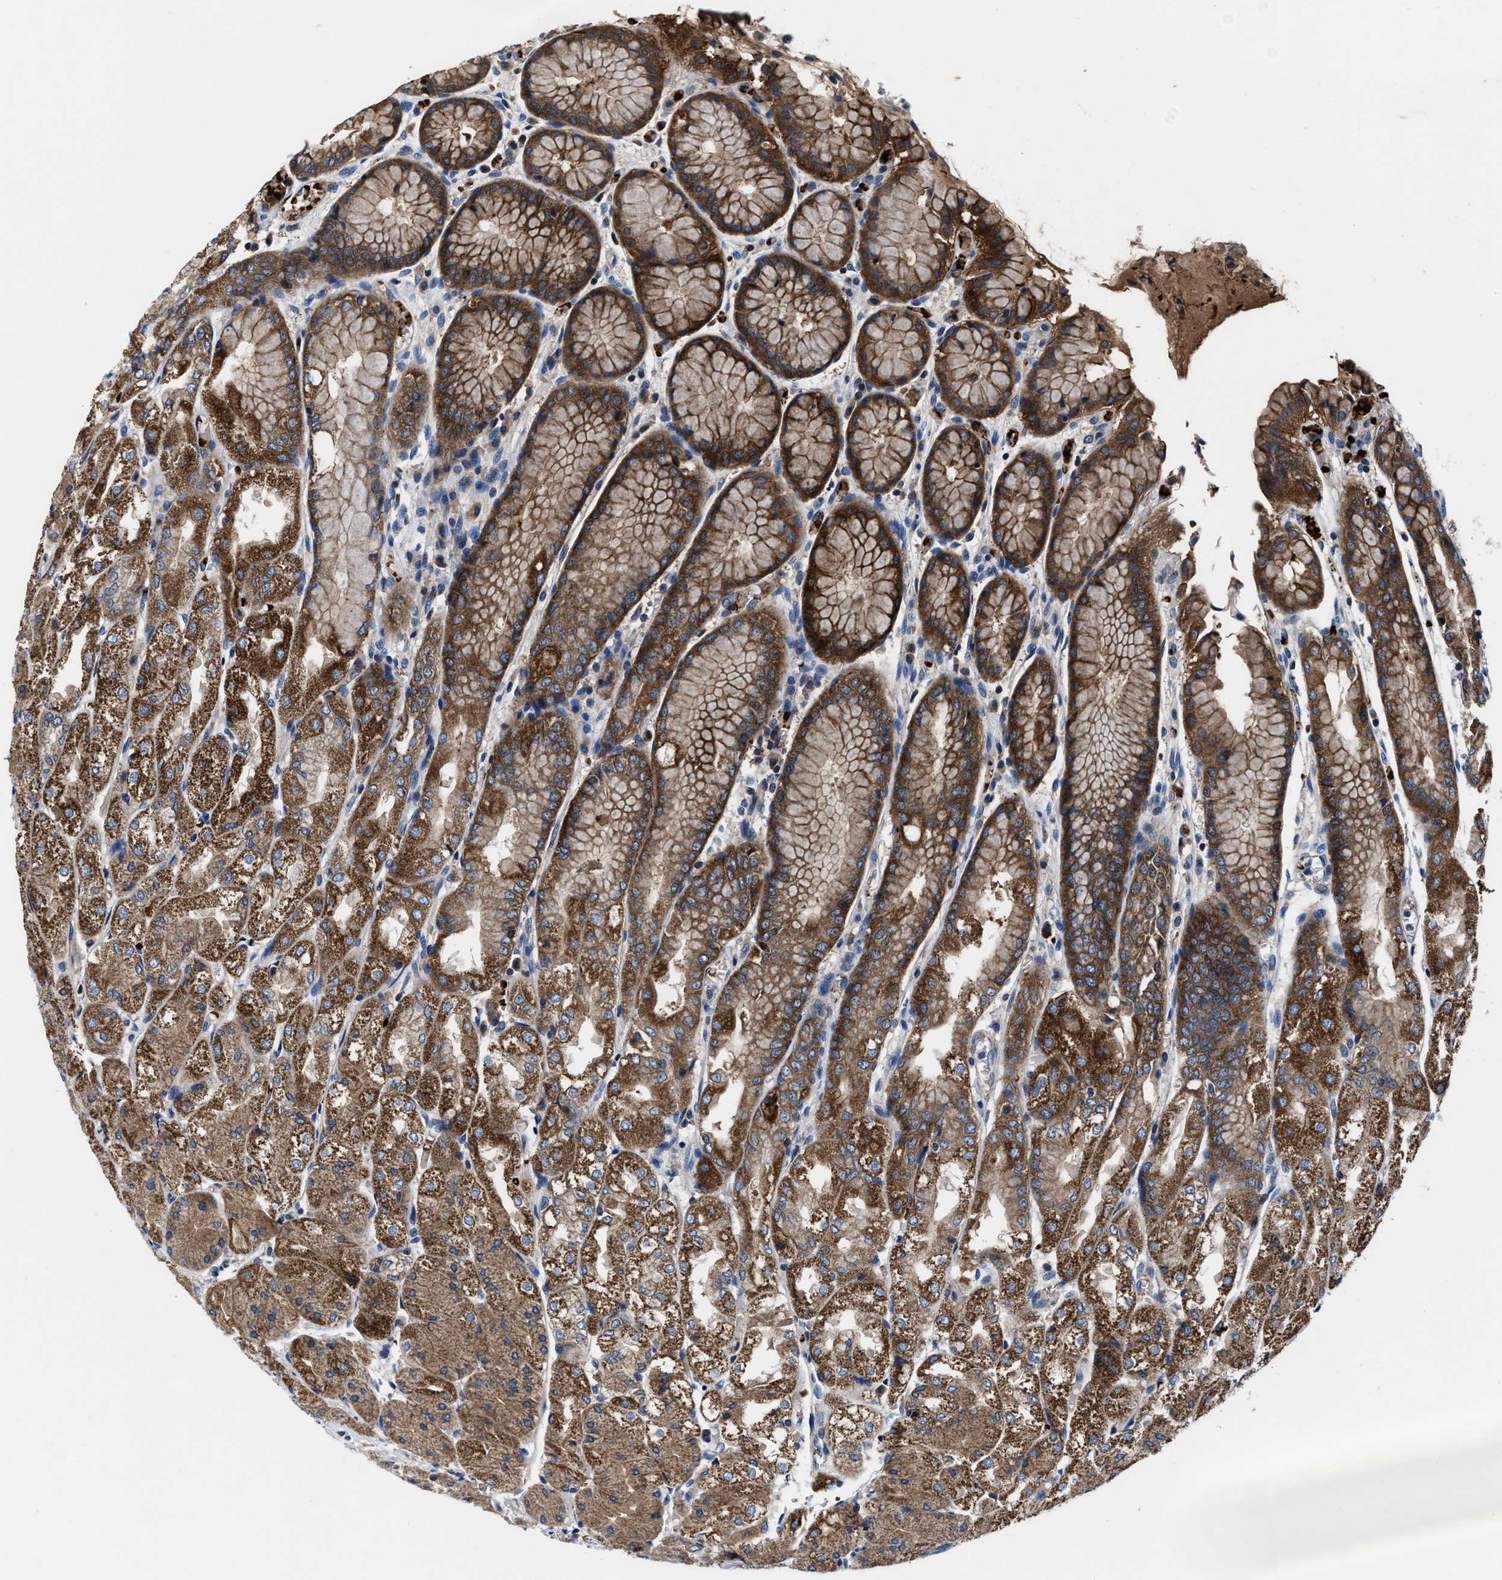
{"staining": {"intensity": "moderate", "quantity": ">75%", "location": "cytoplasmic/membranous"}, "tissue": "stomach", "cell_type": "Glandular cells", "image_type": "normal", "snomed": [{"axis": "morphology", "description": "Normal tissue, NOS"}, {"axis": "topography", "description": "Stomach, upper"}], "caption": "Stomach stained with IHC exhibits moderate cytoplasmic/membranous staining in approximately >75% of glandular cells. Nuclei are stained in blue.", "gene": "PHLPP1", "patient": {"sex": "male", "age": 72}}